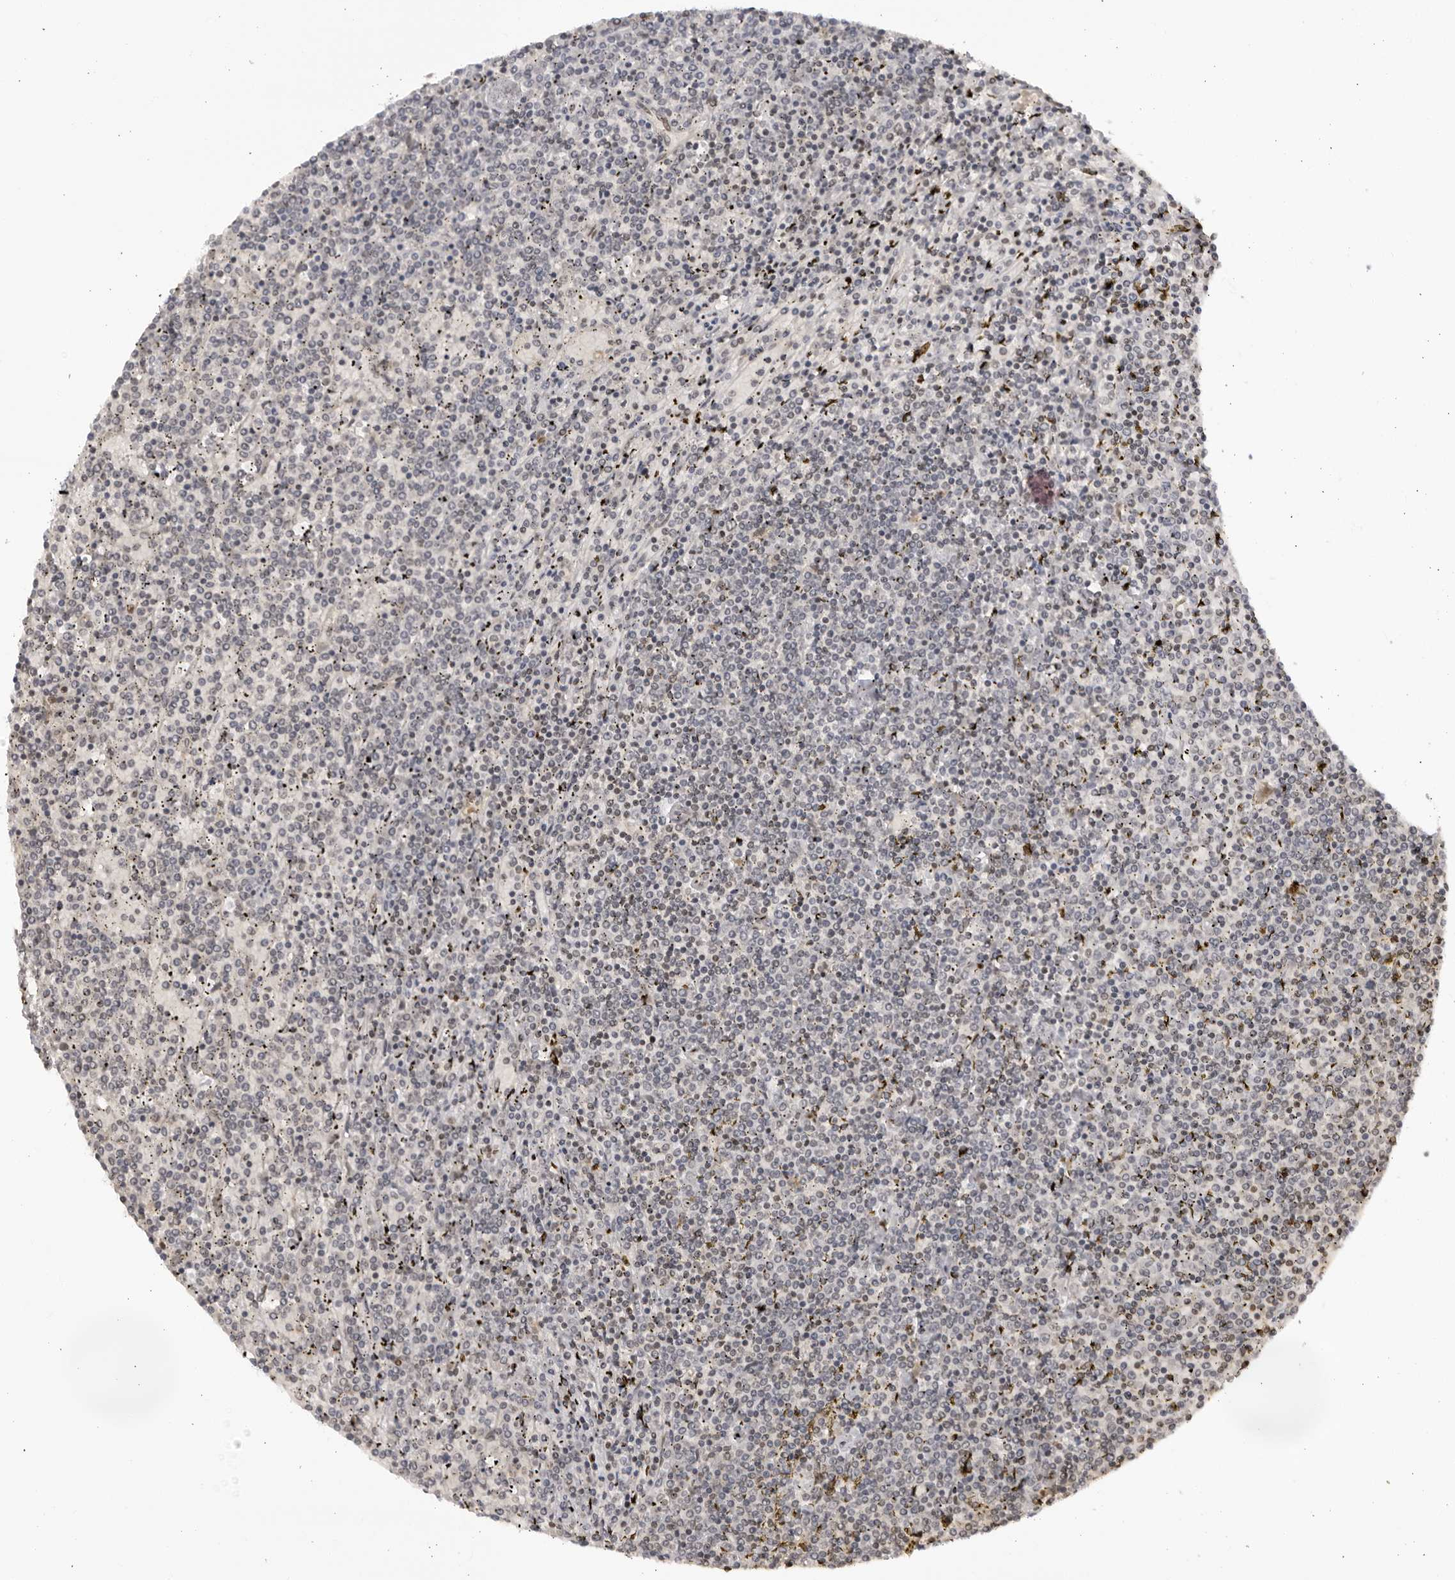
{"staining": {"intensity": "negative", "quantity": "none", "location": "none"}, "tissue": "lymphoma", "cell_type": "Tumor cells", "image_type": "cancer", "snomed": [{"axis": "morphology", "description": "Malignant lymphoma, non-Hodgkin's type, Low grade"}, {"axis": "topography", "description": "Spleen"}], "caption": "Histopathology image shows no significant protein expression in tumor cells of malignant lymphoma, non-Hodgkin's type (low-grade).", "gene": "RASGEF1C", "patient": {"sex": "female", "age": 19}}